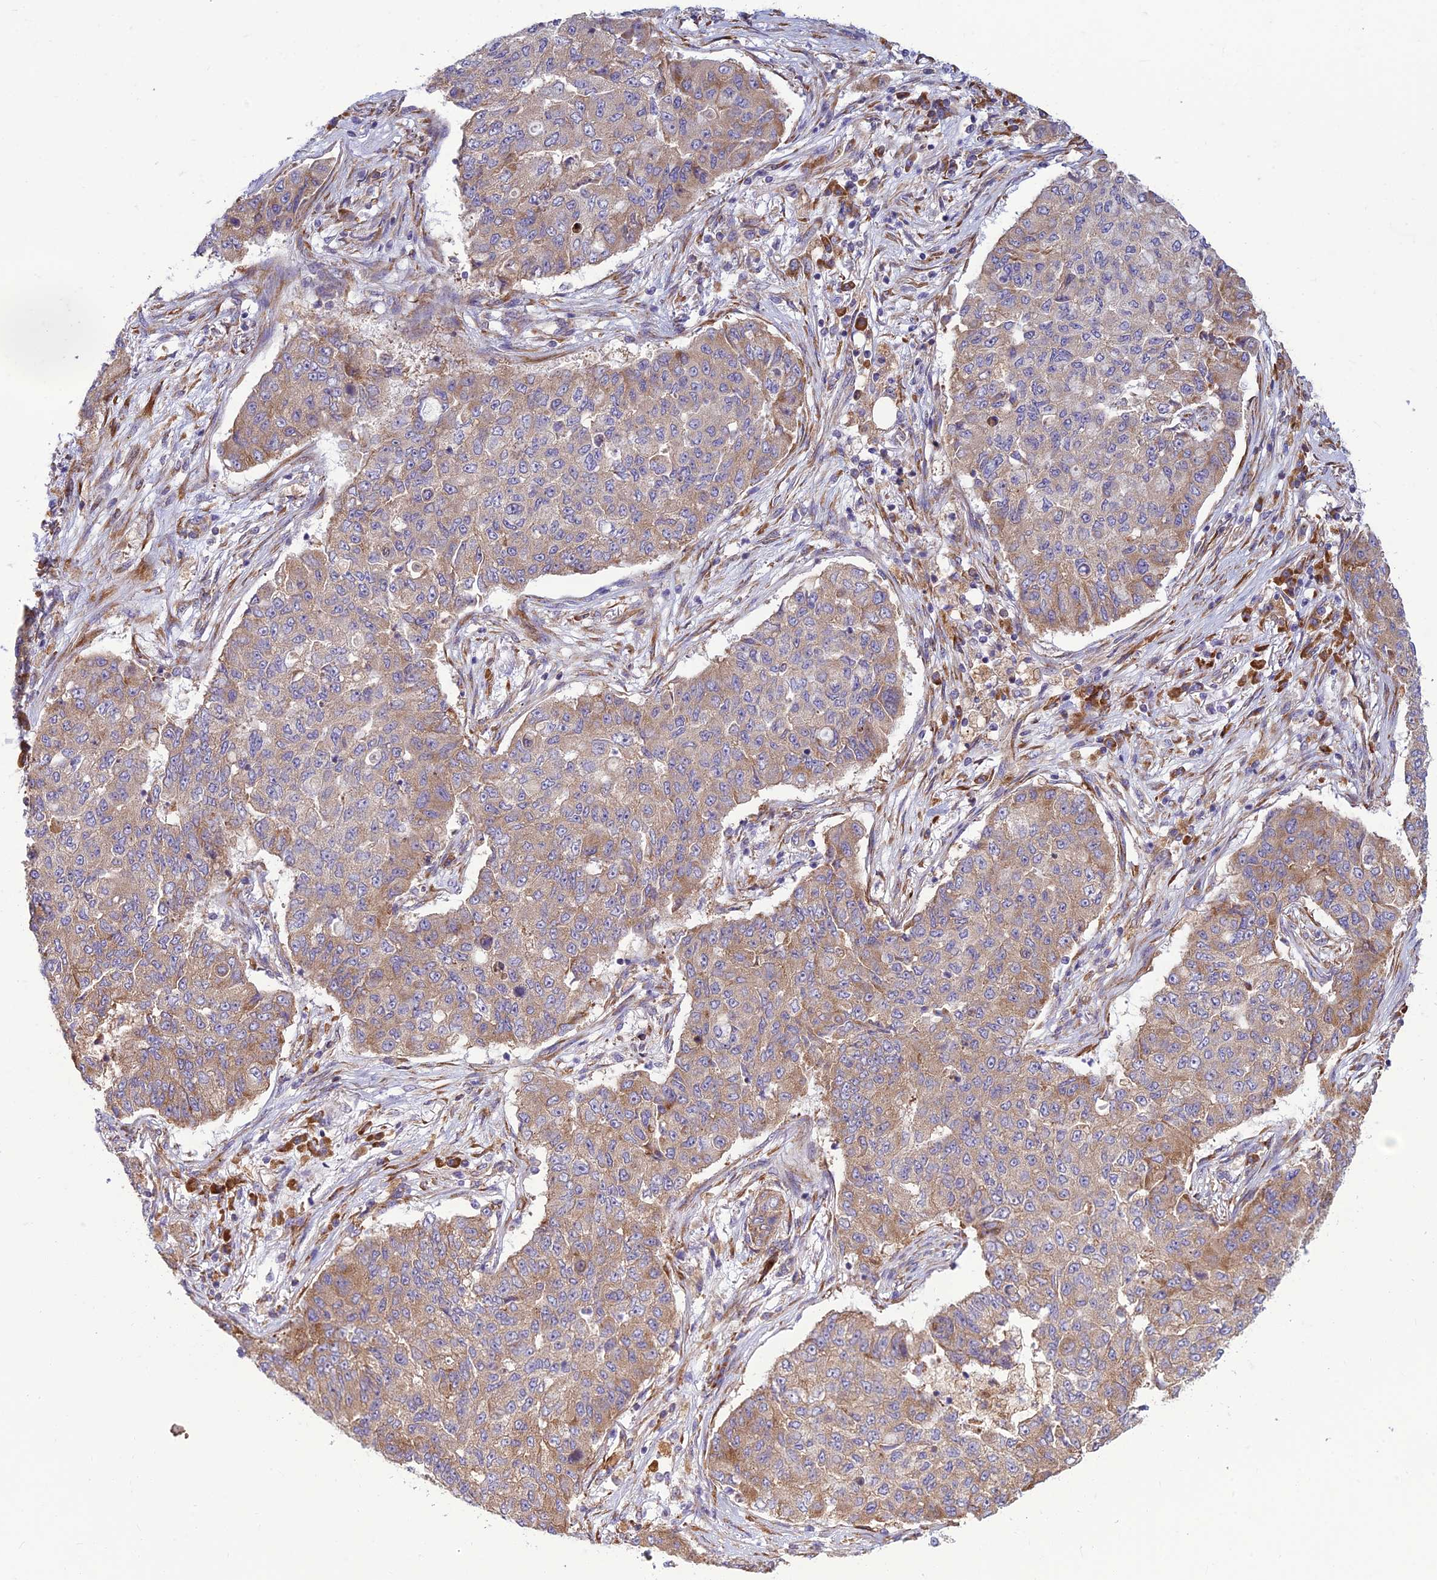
{"staining": {"intensity": "weak", "quantity": ">75%", "location": "cytoplasmic/membranous"}, "tissue": "lung cancer", "cell_type": "Tumor cells", "image_type": "cancer", "snomed": [{"axis": "morphology", "description": "Squamous cell carcinoma, NOS"}, {"axis": "topography", "description": "Lung"}], "caption": "The immunohistochemical stain labels weak cytoplasmic/membranous staining in tumor cells of squamous cell carcinoma (lung) tissue. (DAB IHC, brown staining for protein, blue staining for nuclei).", "gene": "RPL17-C18orf32", "patient": {"sex": "male", "age": 74}}